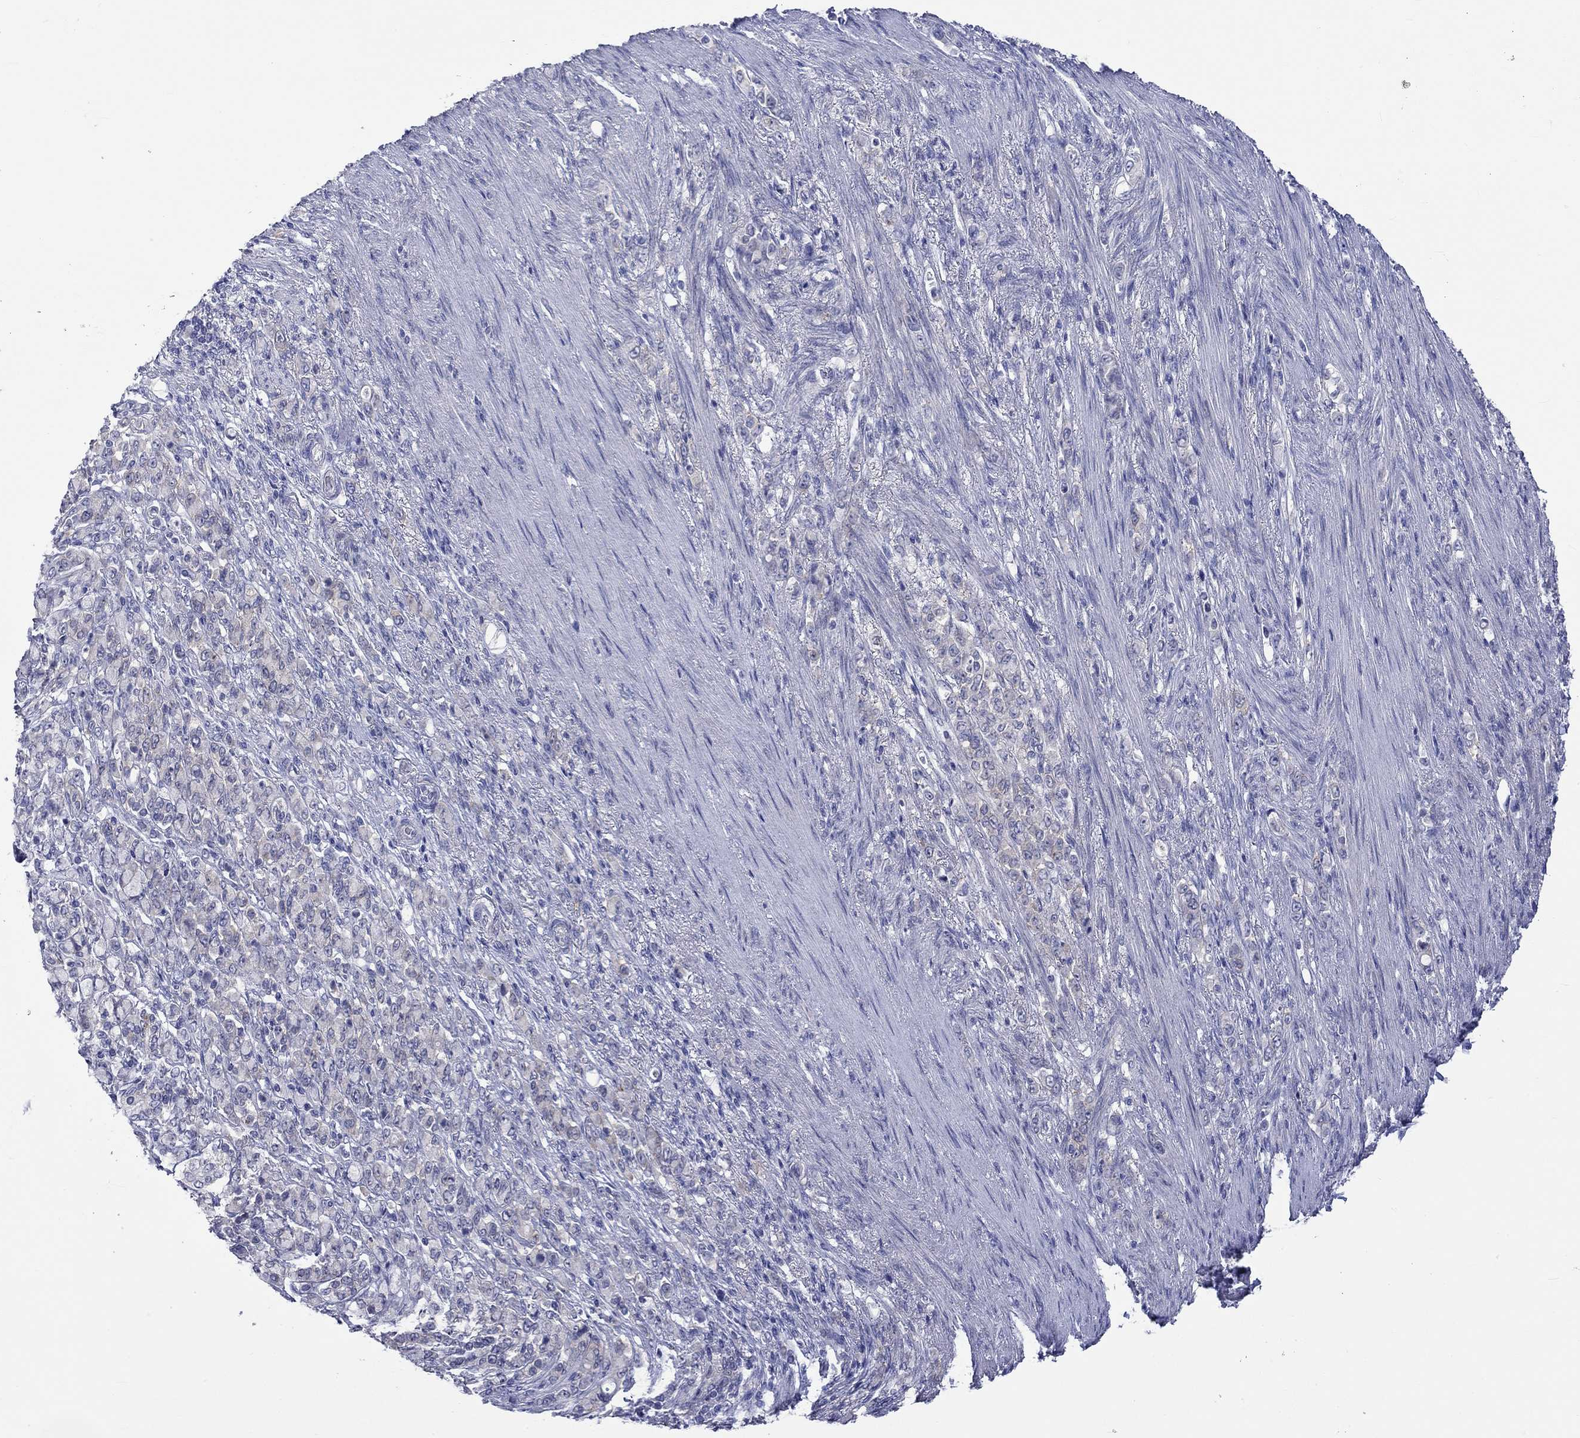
{"staining": {"intensity": "negative", "quantity": "none", "location": "none"}, "tissue": "stomach cancer", "cell_type": "Tumor cells", "image_type": "cancer", "snomed": [{"axis": "morphology", "description": "Normal tissue, NOS"}, {"axis": "morphology", "description": "Adenocarcinoma, NOS"}, {"axis": "topography", "description": "Stomach"}], "caption": "Tumor cells show no significant staining in stomach cancer. (Immunohistochemistry (ihc), brightfield microscopy, high magnification).", "gene": "CERS1", "patient": {"sex": "female", "age": 79}}